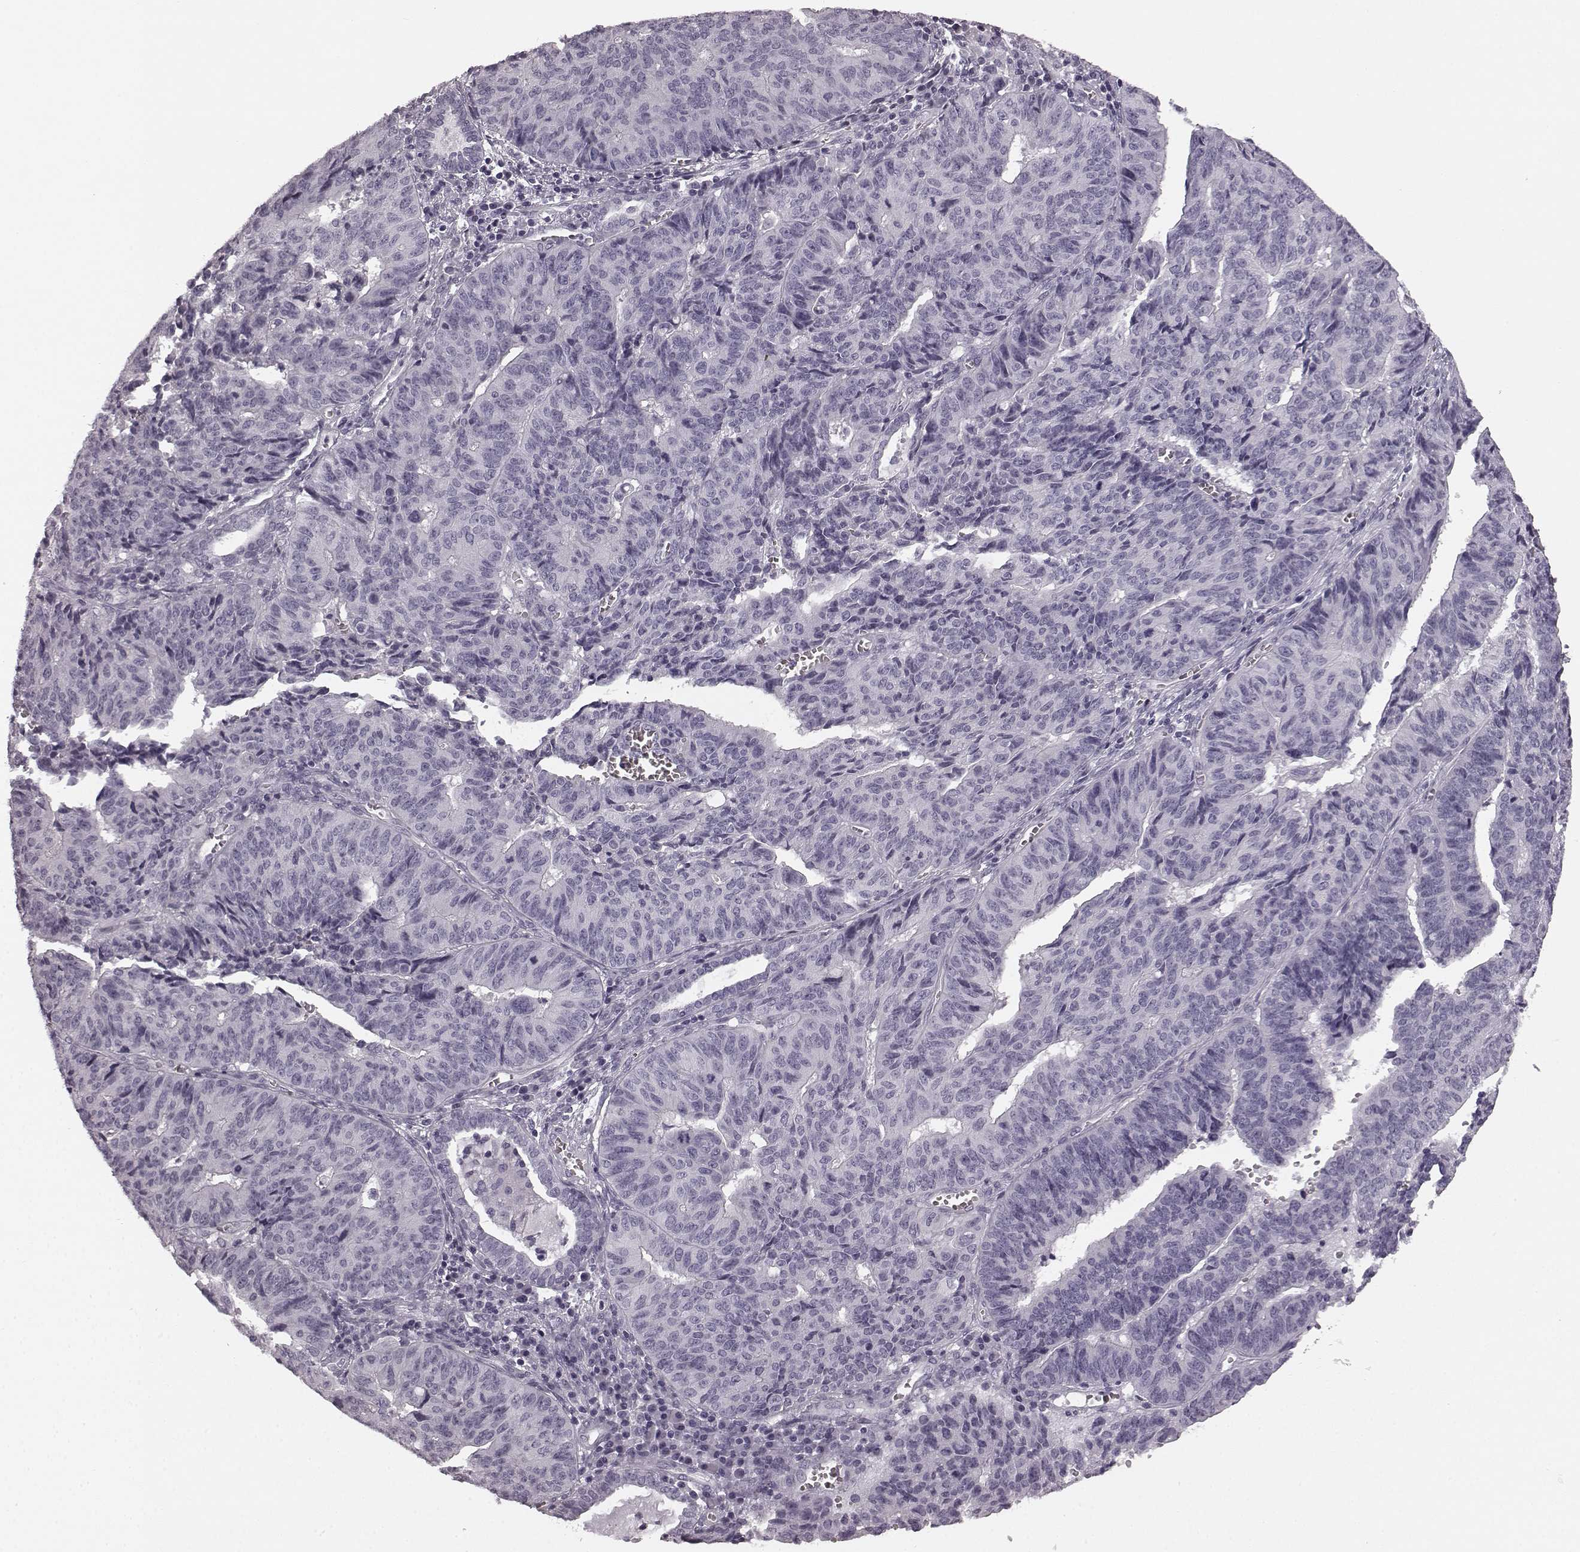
{"staining": {"intensity": "negative", "quantity": "none", "location": "none"}, "tissue": "endometrial cancer", "cell_type": "Tumor cells", "image_type": "cancer", "snomed": [{"axis": "morphology", "description": "Adenocarcinoma, NOS"}, {"axis": "topography", "description": "Endometrium"}], "caption": "DAB immunohistochemical staining of endometrial cancer shows no significant expression in tumor cells. (Stains: DAB immunohistochemistry (IHC) with hematoxylin counter stain, Microscopy: brightfield microscopy at high magnification).", "gene": "TMPRSS15", "patient": {"sex": "female", "age": 65}}